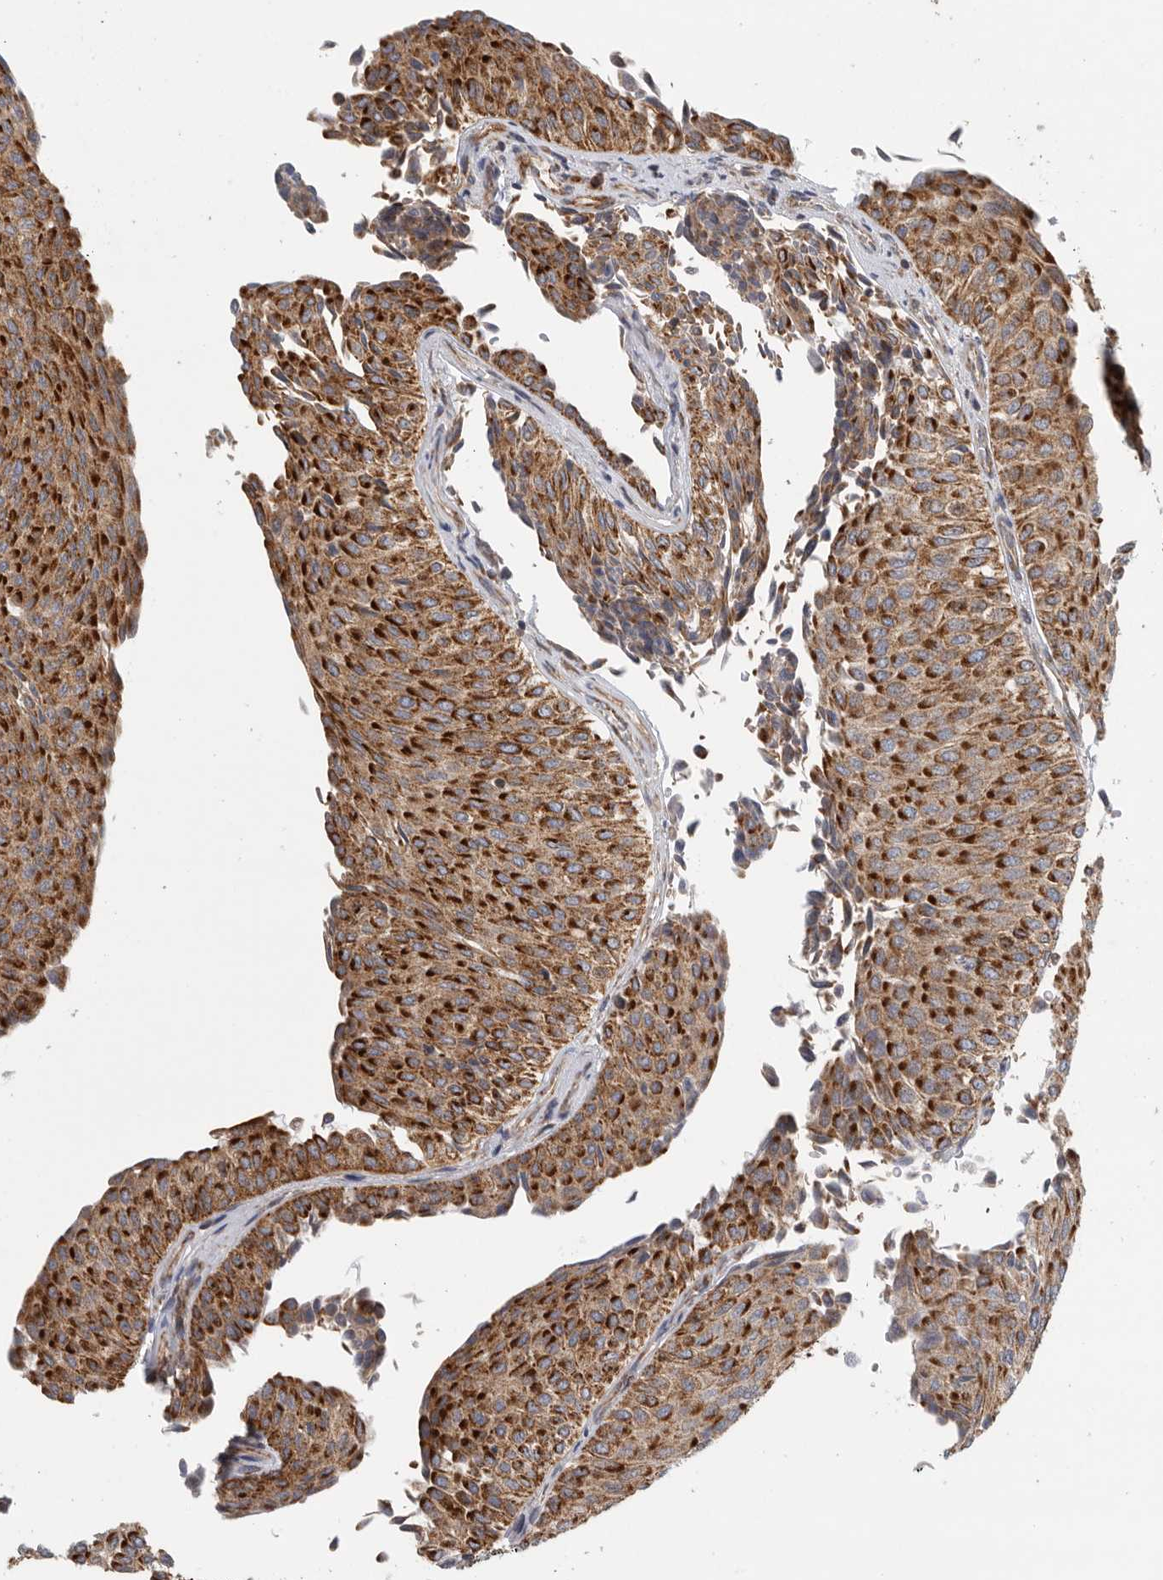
{"staining": {"intensity": "strong", "quantity": ">75%", "location": "cytoplasmic/membranous"}, "tissue": "urothelial cancer", "cell_type": "Tumor cells", "image_type": "cancer", "snomed": [{"axis": "morphology", "description": "Urothelial carcinoma, Low grade"}, {"axis": "topography", "description": "Urinary bladder"}], "caption": "A high amount of strong cytoplasmic/membranous staining is present in approximately >75% of tumor cells in urothelial cancer tissue.", "gene": "FKBP8", "patient": {"sex": "male", "age": 78}}